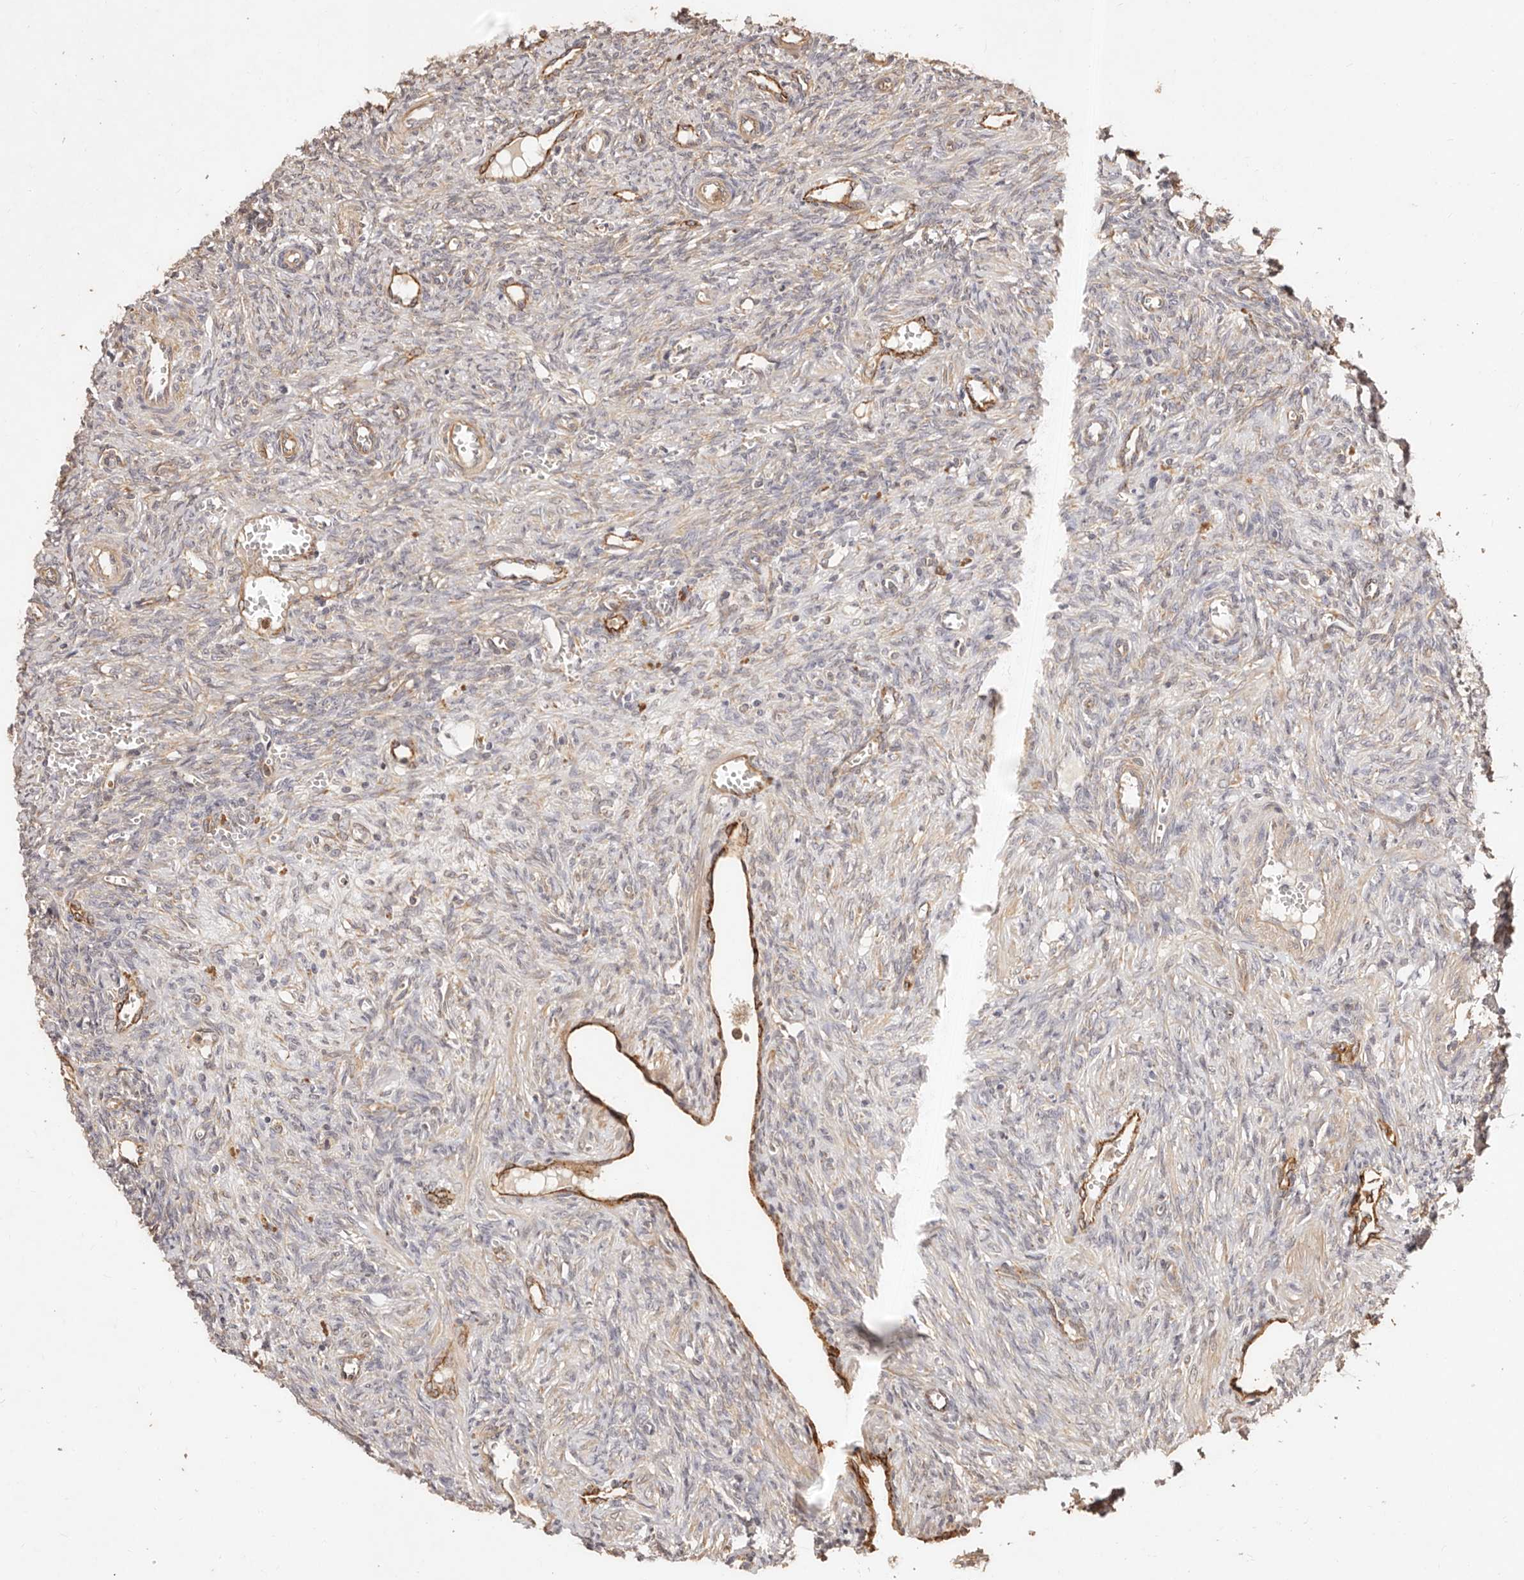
{"staining": {"intensity": "negative", "quantity": "none", "location": "none"}, "tissue": "ovary", "cell_type": "Ovarian stroma cells", "image_type": "normal", "snomed": [{"axis": "morphology", "description": "Normal tissue, NOS"}, {"axis": "topography", "description": "Ovary"}], "caption": "Immunohistochemical staining of benign human ovary shows no significant expression in ovarian stroma cells.", "gene": "CCL14", "patient": {"sex": "female", "age": 41}}